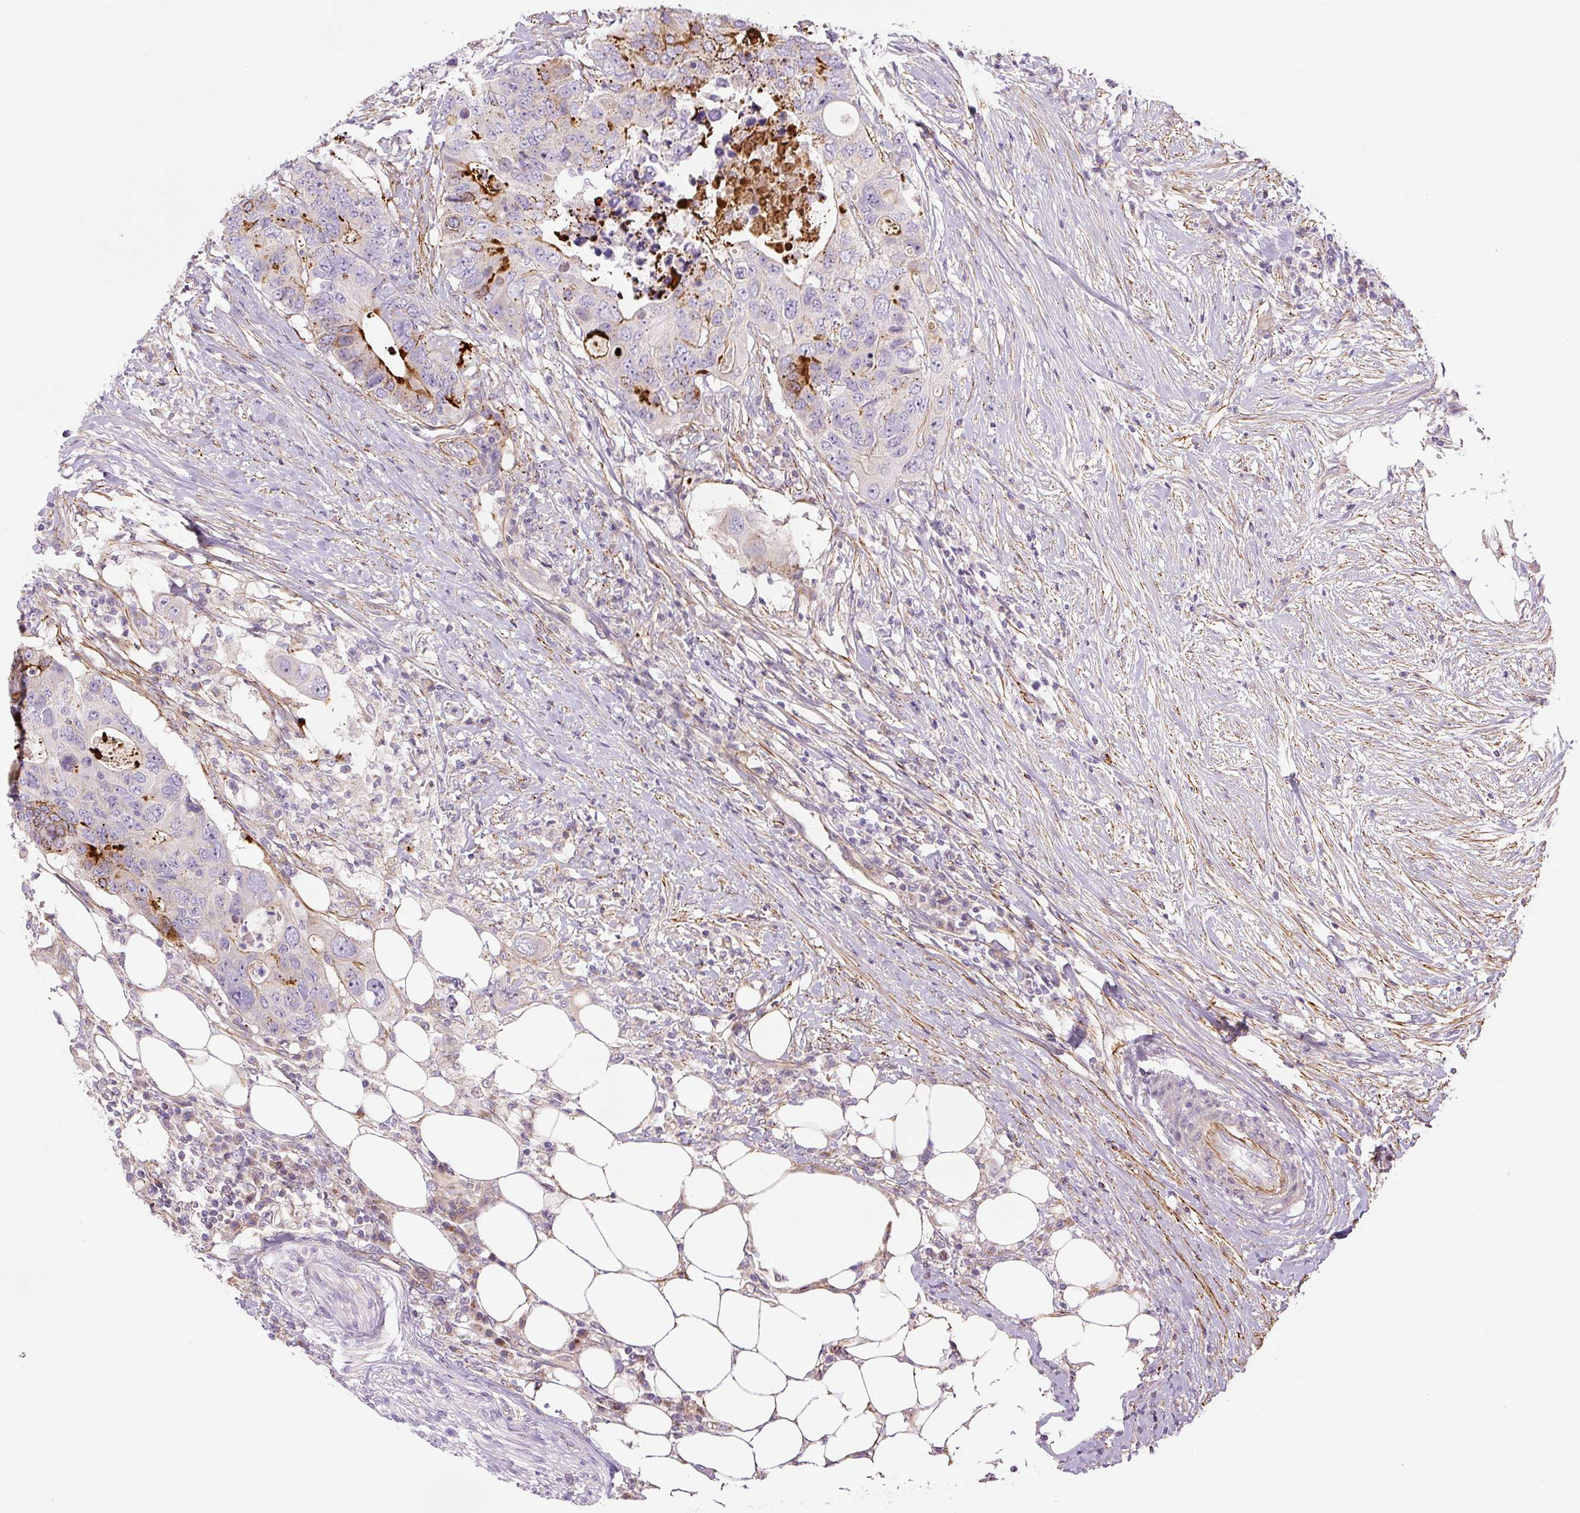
{"staining": {"intensity": "strong", "quantity": "25%-75%", "location": "cytoplasmic/membranous"}, "tissue": "colorectal cancer", "cell_type": "Tumor cells", "image_type": "cancer", "snomed": [{"axis": "morphology", "description": "Adenocarcinoma, NOS"}, {"axis": "topography", "description": "Colon"}], "caption": "Protein staining shows strong cytoplasmic/membranous positivity in approximately 25%-75% of tumor cells in adenocarcinoma (colorectal). Using DAB (3,3'-diaminobenzidine) (brown) and hematoxylin (blue) stains, captured at high magnification using brightfield microscopy.", "gene": "CCNI2", "patient": {"sex": "male", "age": 71}}